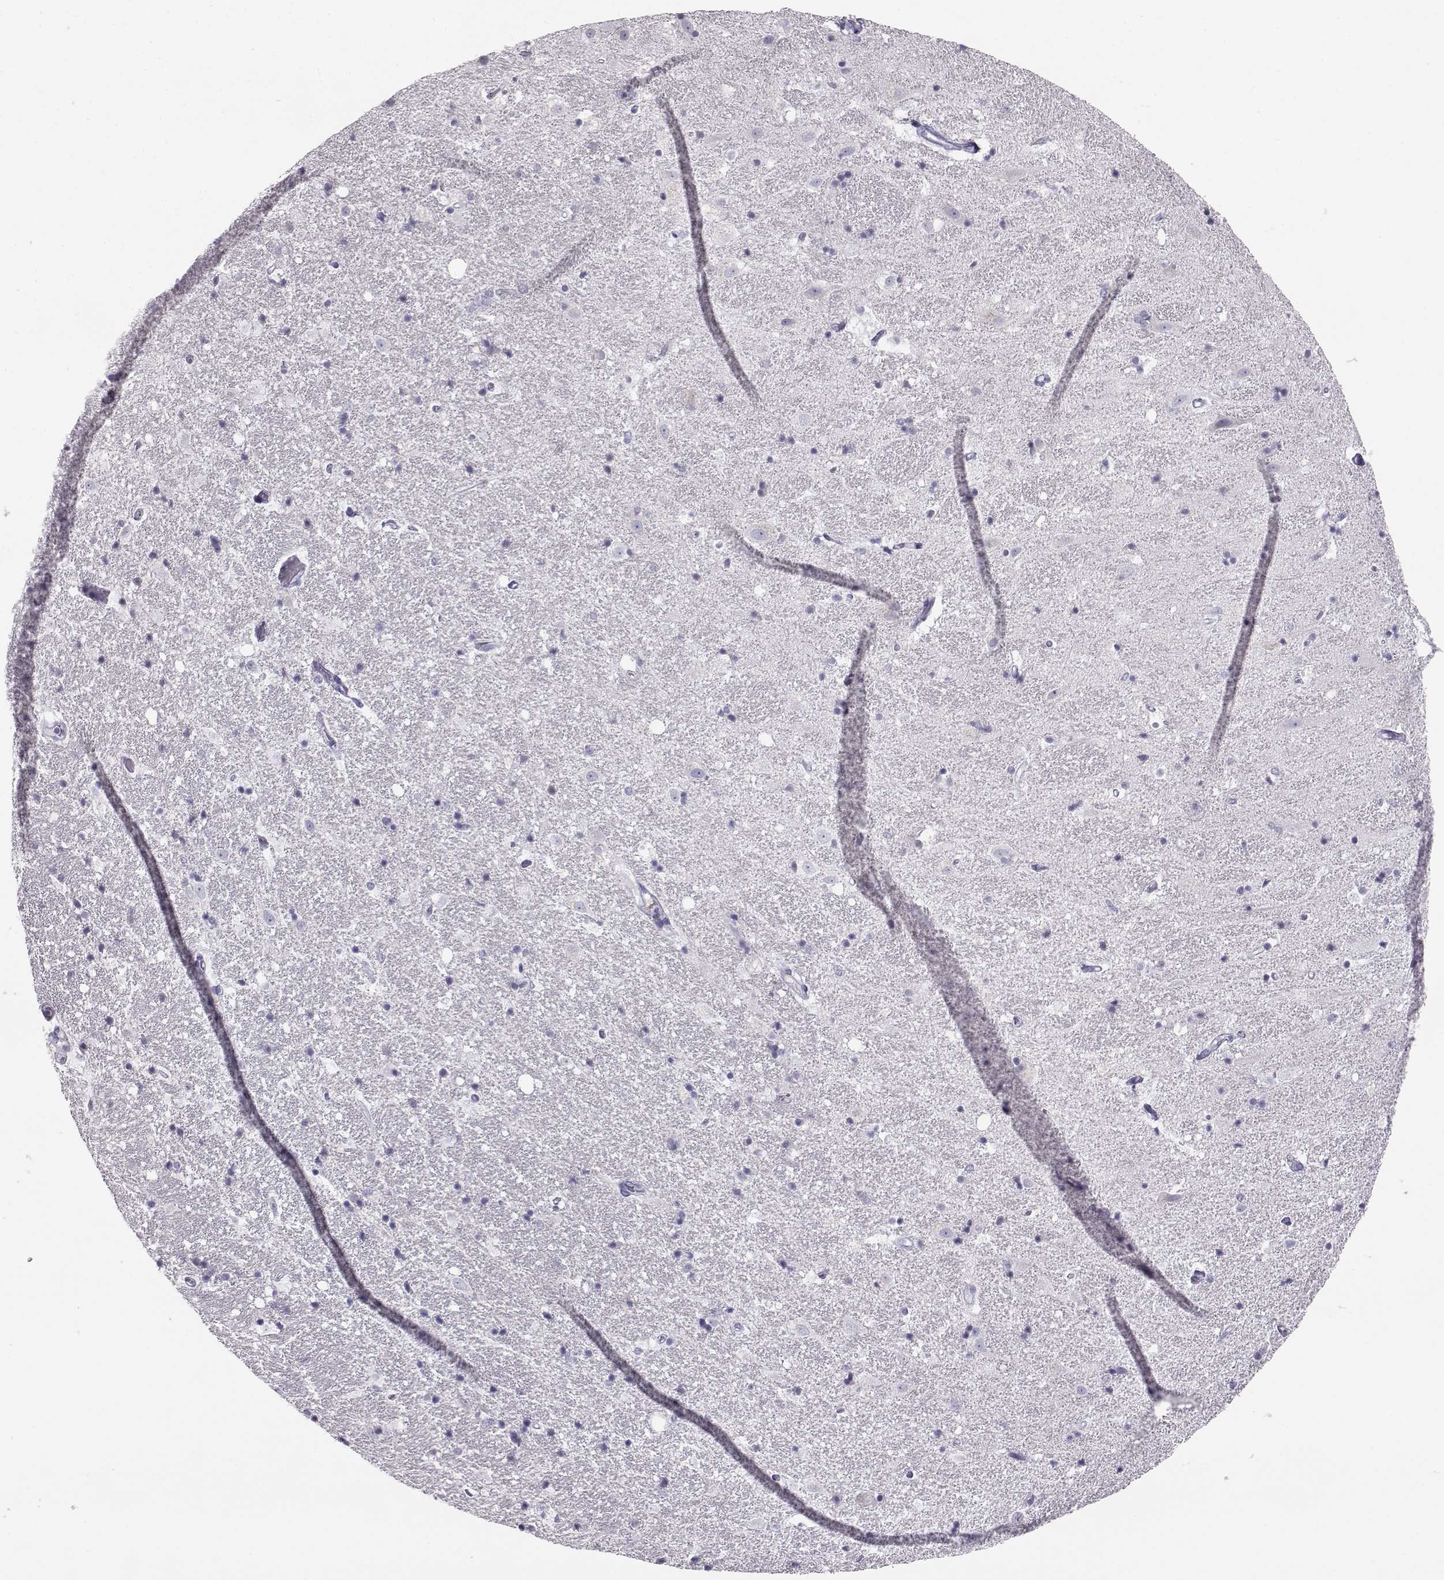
{"staining": {"intensity": "negative", "quantity": "none", "location": "none"}, "tissue": "hippocampus", "cell_type": "Glial cells", "image_type": "normal", "snomed": [{"axis": "morphology", "description": "Normal tissue, NOS"}, {"axis": "topography", "description": "Hippocampus"}], "caption": "The photomicrograph demonstrates no staining of glial cells in benign hippocampus. (Stains: DAB (3,3'-diaminobenzidine) immunohistochemistry (IHC) with hematoxylin counter stain, Microscopy: brightfield microscopy at high magnification).", "gene": "ITLN1", "patient": {"sex": "male", "age": 49}}